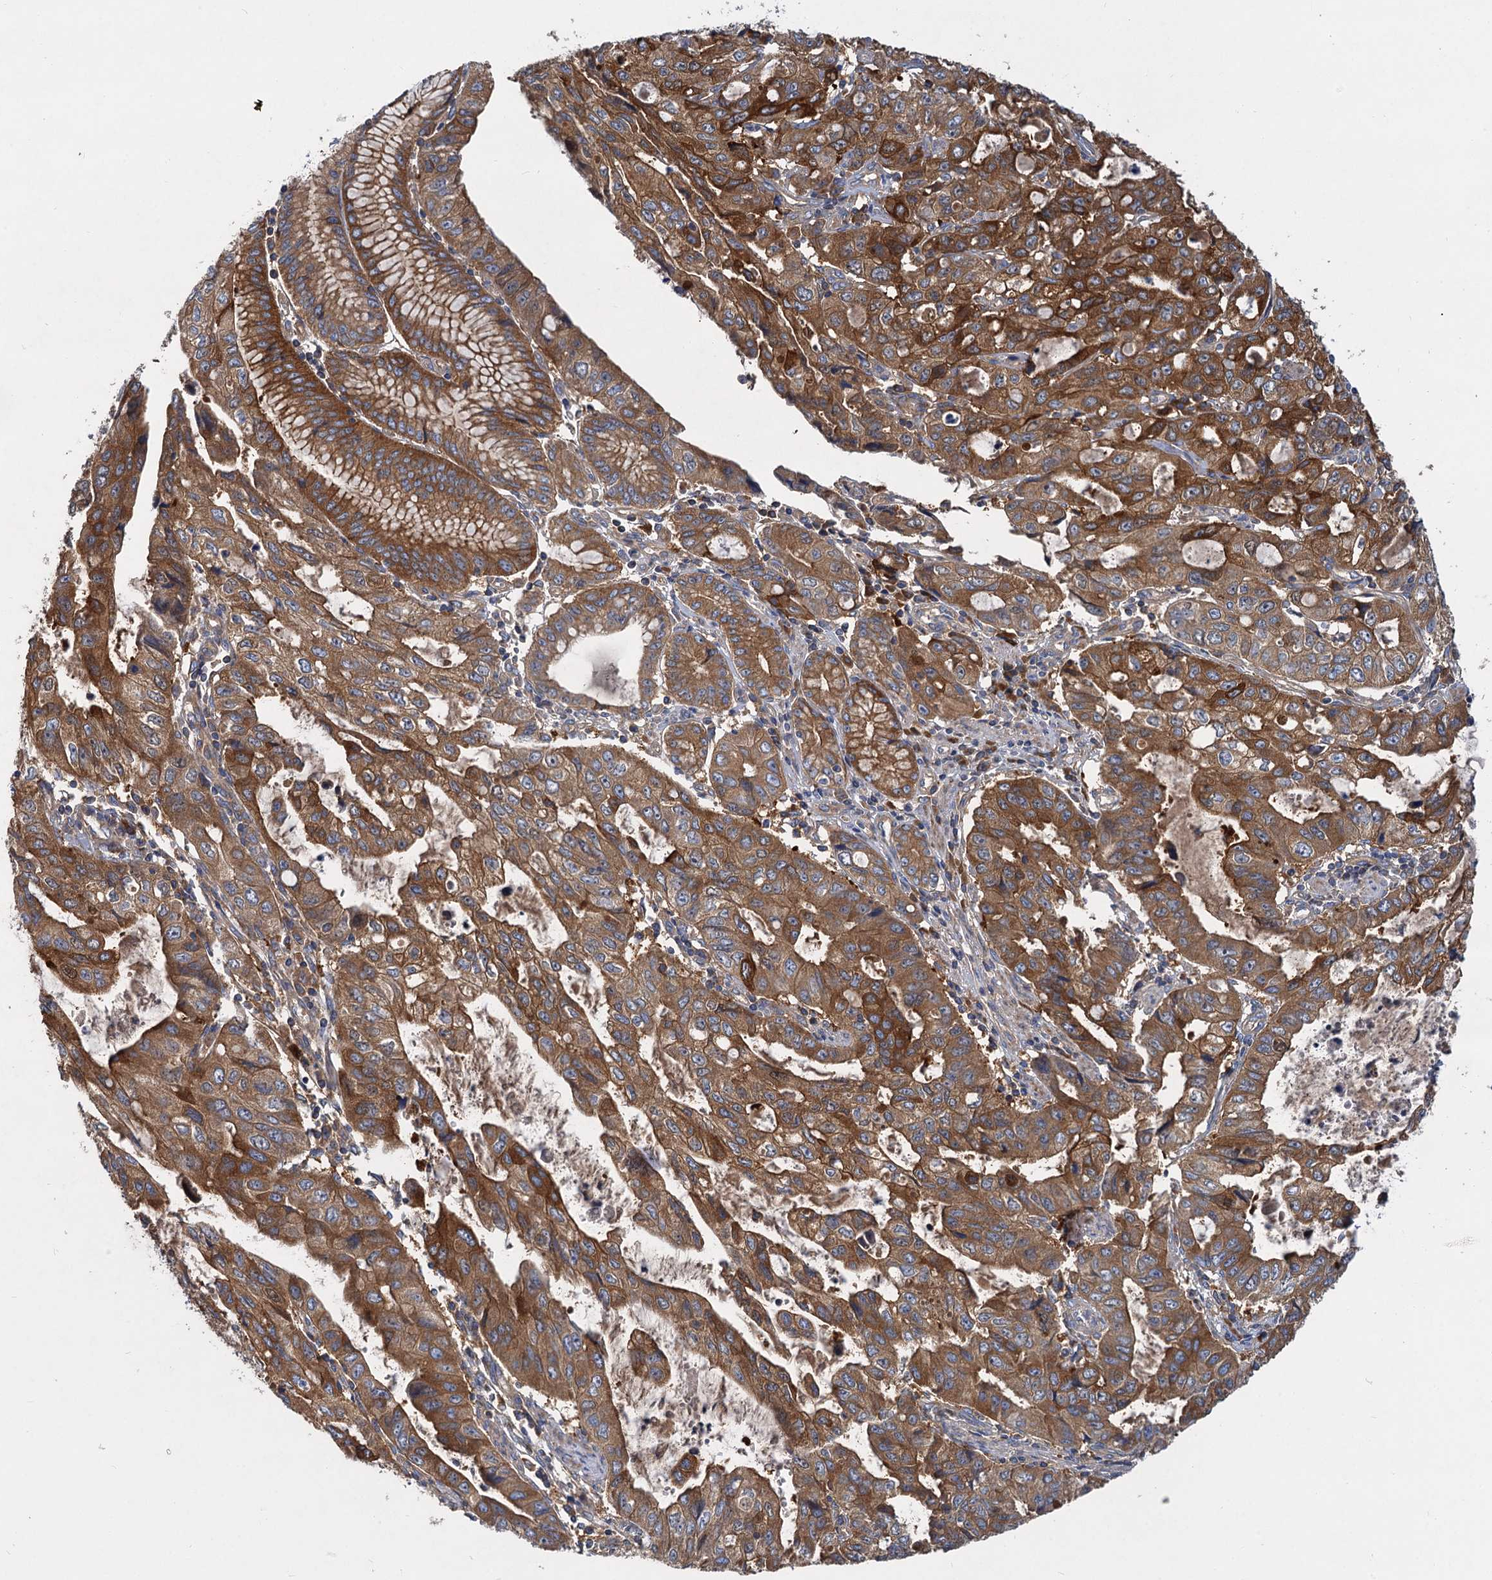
{"staining": {"intensity": "strong", "quantity": ">75%", "location": "cytoplasmic/membranous"}, "tissue": "stomach cancer", "cell_type": "Tumor cells", "image_type": "cancer", "snomed": [{"axis": "morphology", "description": "Adenocarcinoma, NOS"}, {"axis": "topography", "description": "Stomach, upper"}], "caption": "Tumor cells show high levels of strong cytoplasmic/membranous positivity in approximately >75% of cells in stomach cancer.", "gene": "ALKBH7", "patient": {"sex": "female", "age": 52}}